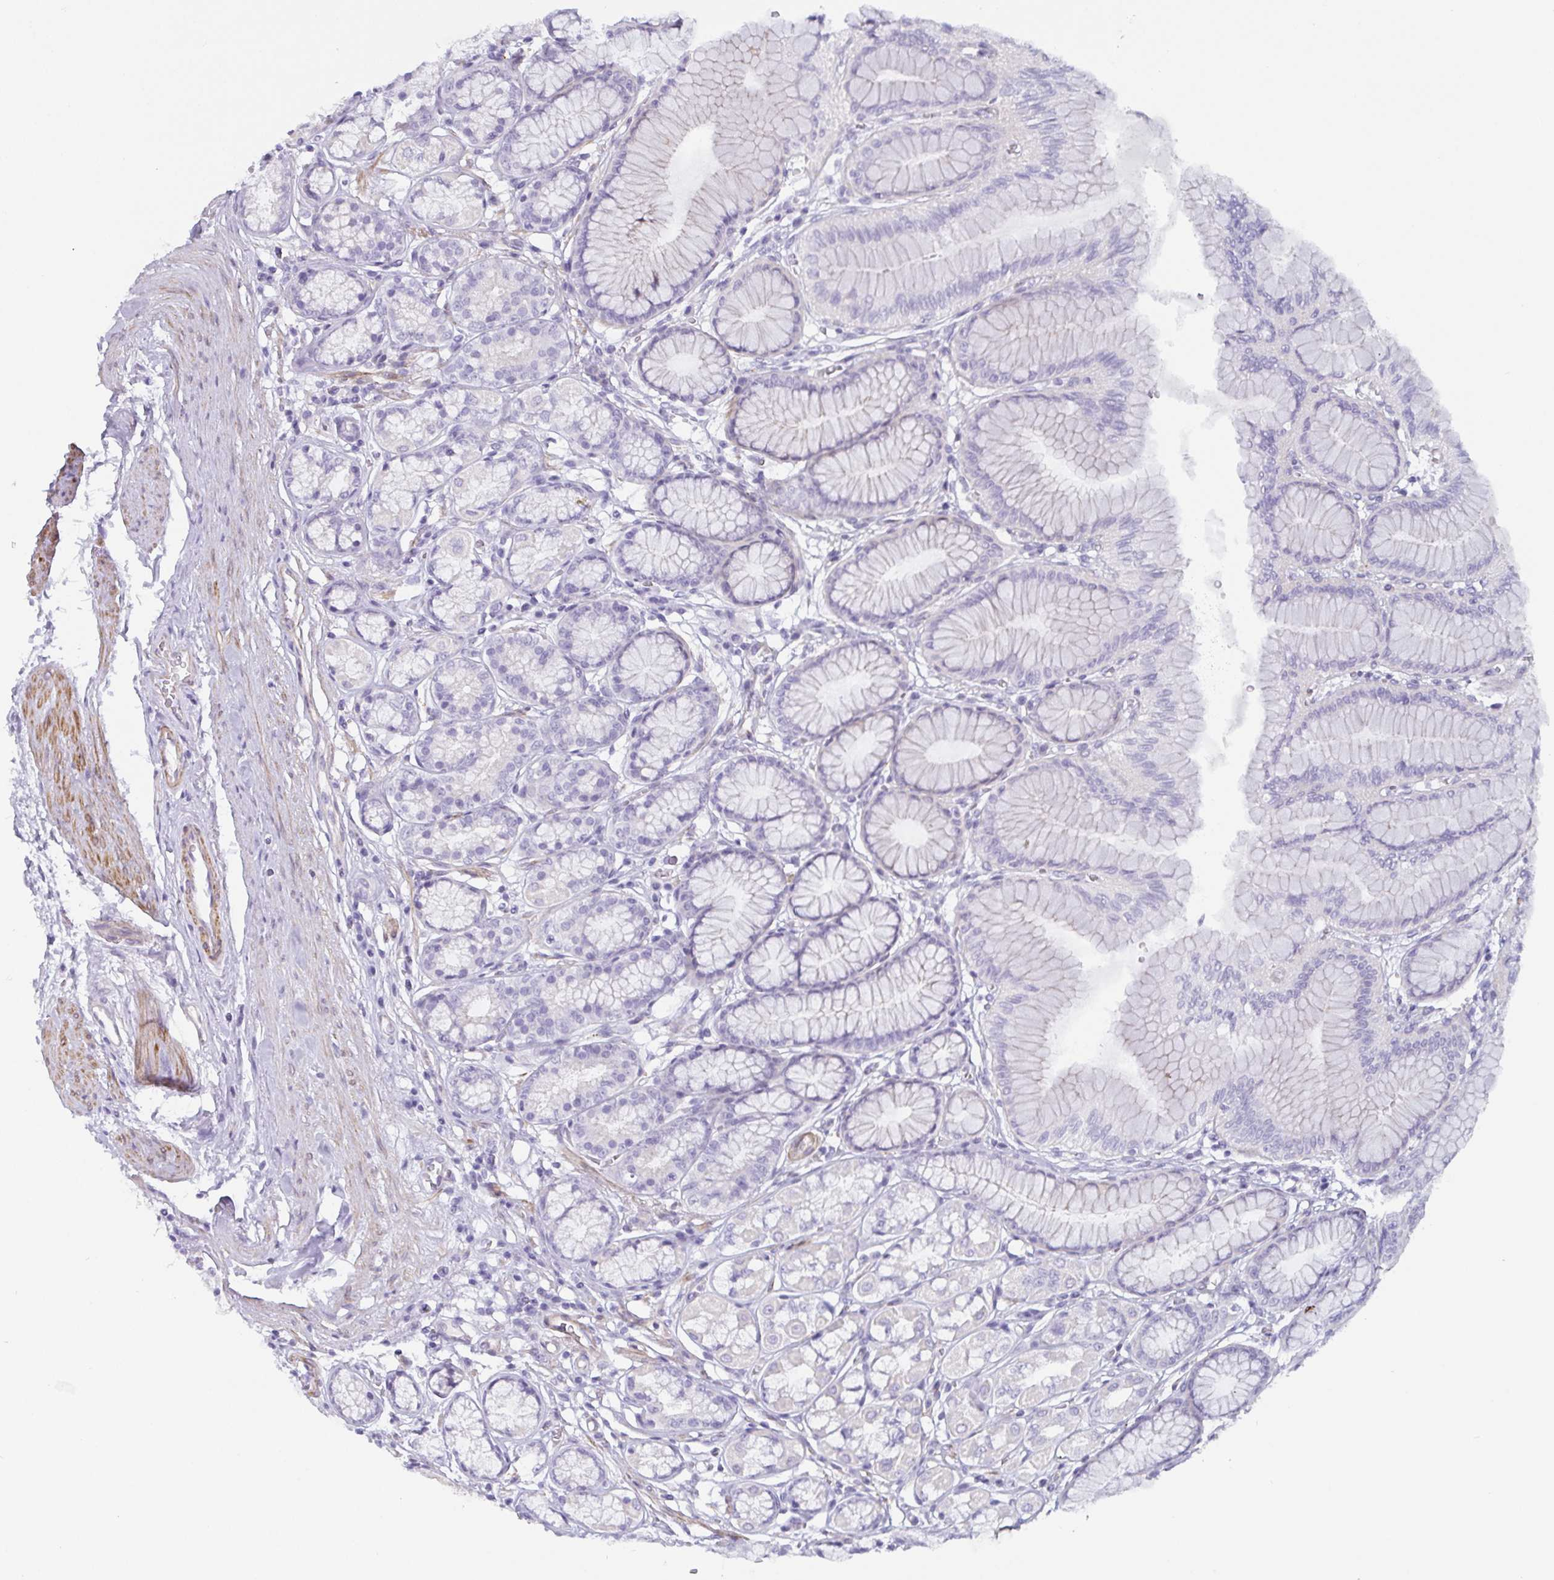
{"staining": {"intensity": "negative", "quantity": "none", "location": "none"}, "tissue": "stomach", "cell_type": "Glandular cells", "image_type": "normal", "snomed": [{"axis": "morphology", "description": "Normal tissue, NOS"}, {"axis": "topography", "description": "Stomach"}, {"axis": "topography", "description": "Stomach, lower"}], "caption": "IHC micrograph of unremarkable stomach: stomach stained with DAB (3,3'-diaminobenzidine) displays no significant protein positivity in glandular cells. (DAB IHC with hematoxylin counter stain).", "gene": "OR5P3", "patient": {"sex": "male", "age": 76}}